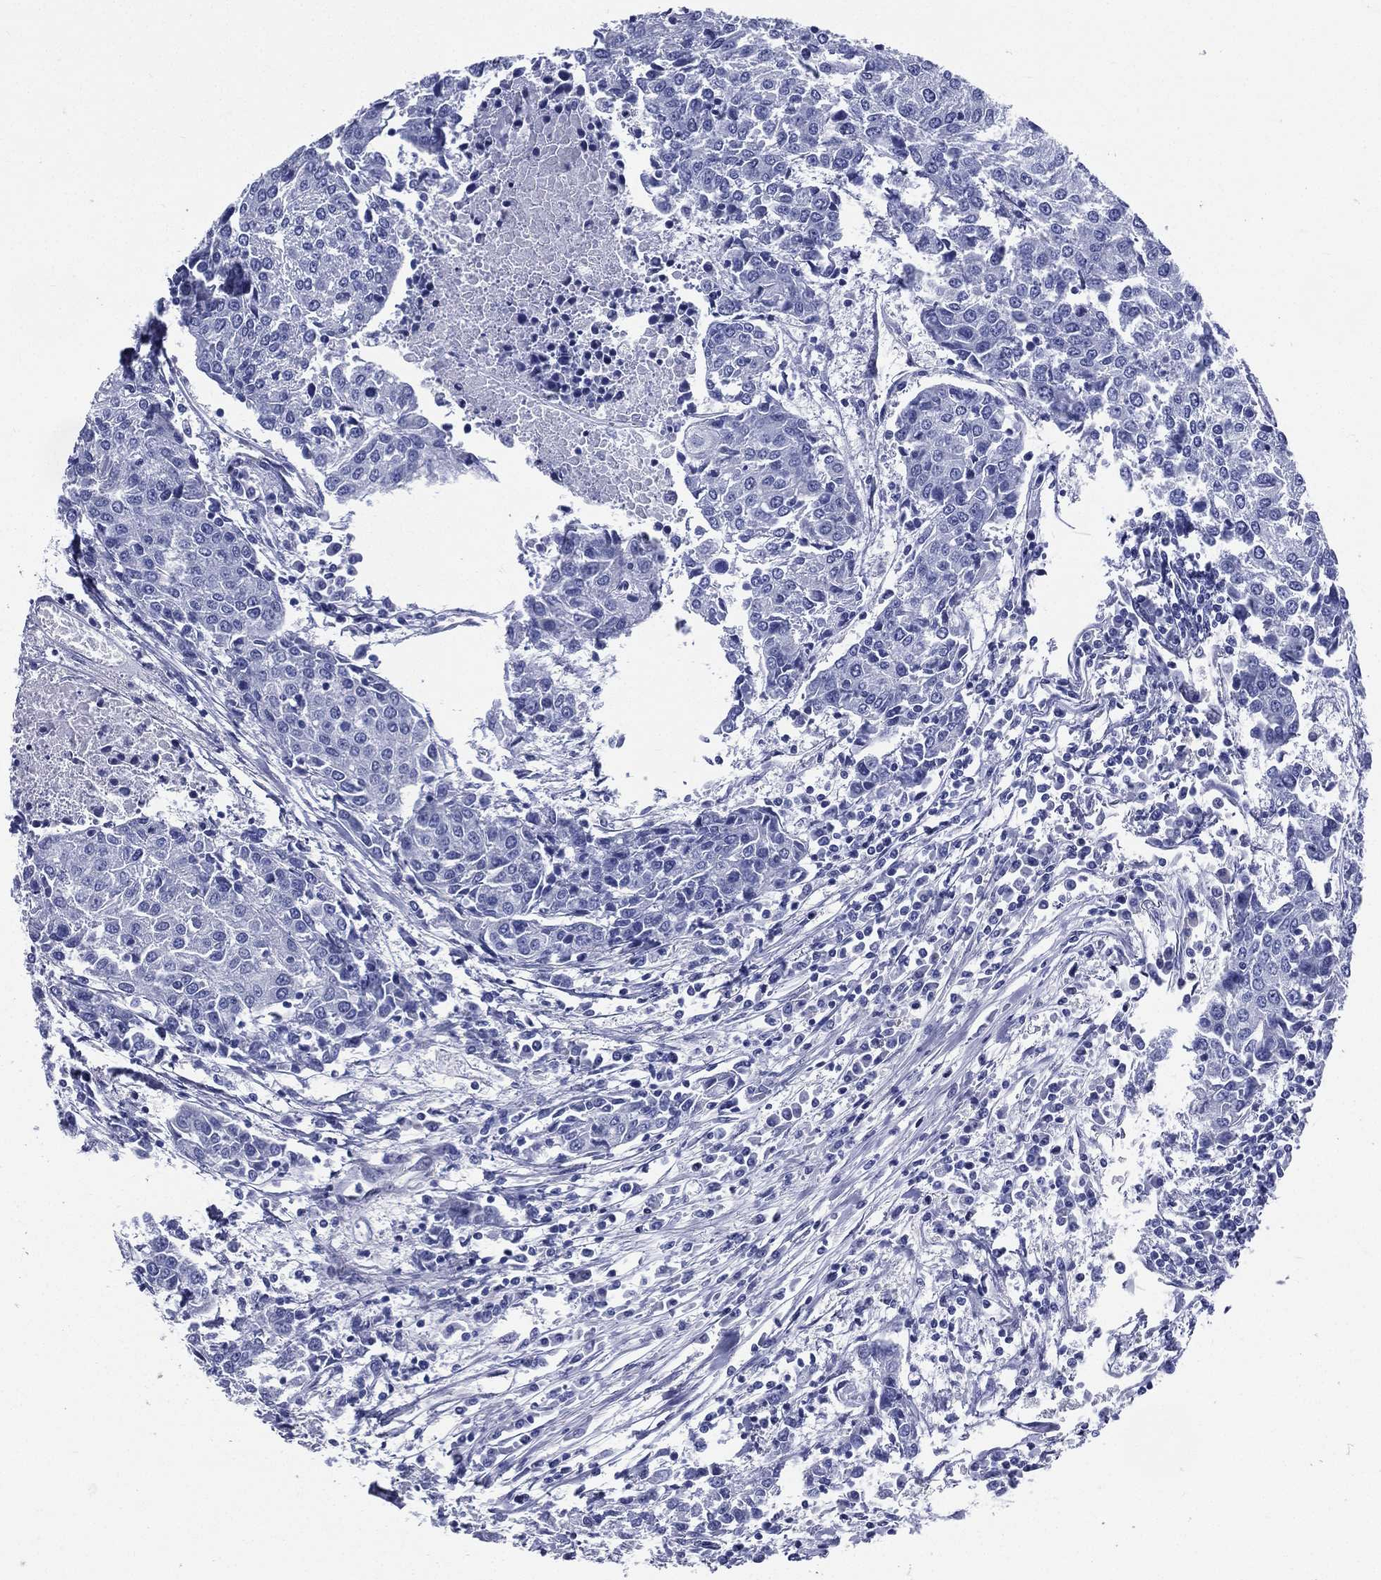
{"staining": {"intensity": "negative", "quantity": "none", "location": "none"}, "tissue": "urothelial cancer", "cell_type": "Tumor cells", "image_type": "cancer", "snomed": [{"axis": "morphology", "description": "Urothelial carcinoma, High grade"}, {"axis": "topography", "description": "Urinary bladder"}], "caption": "IHC micrograph of urothelial cancer stained for a protein (brown), which exhibits no staining in tumor cells.", "gene": "DPYS", "patient": {"sex": "female", "age": 85}}